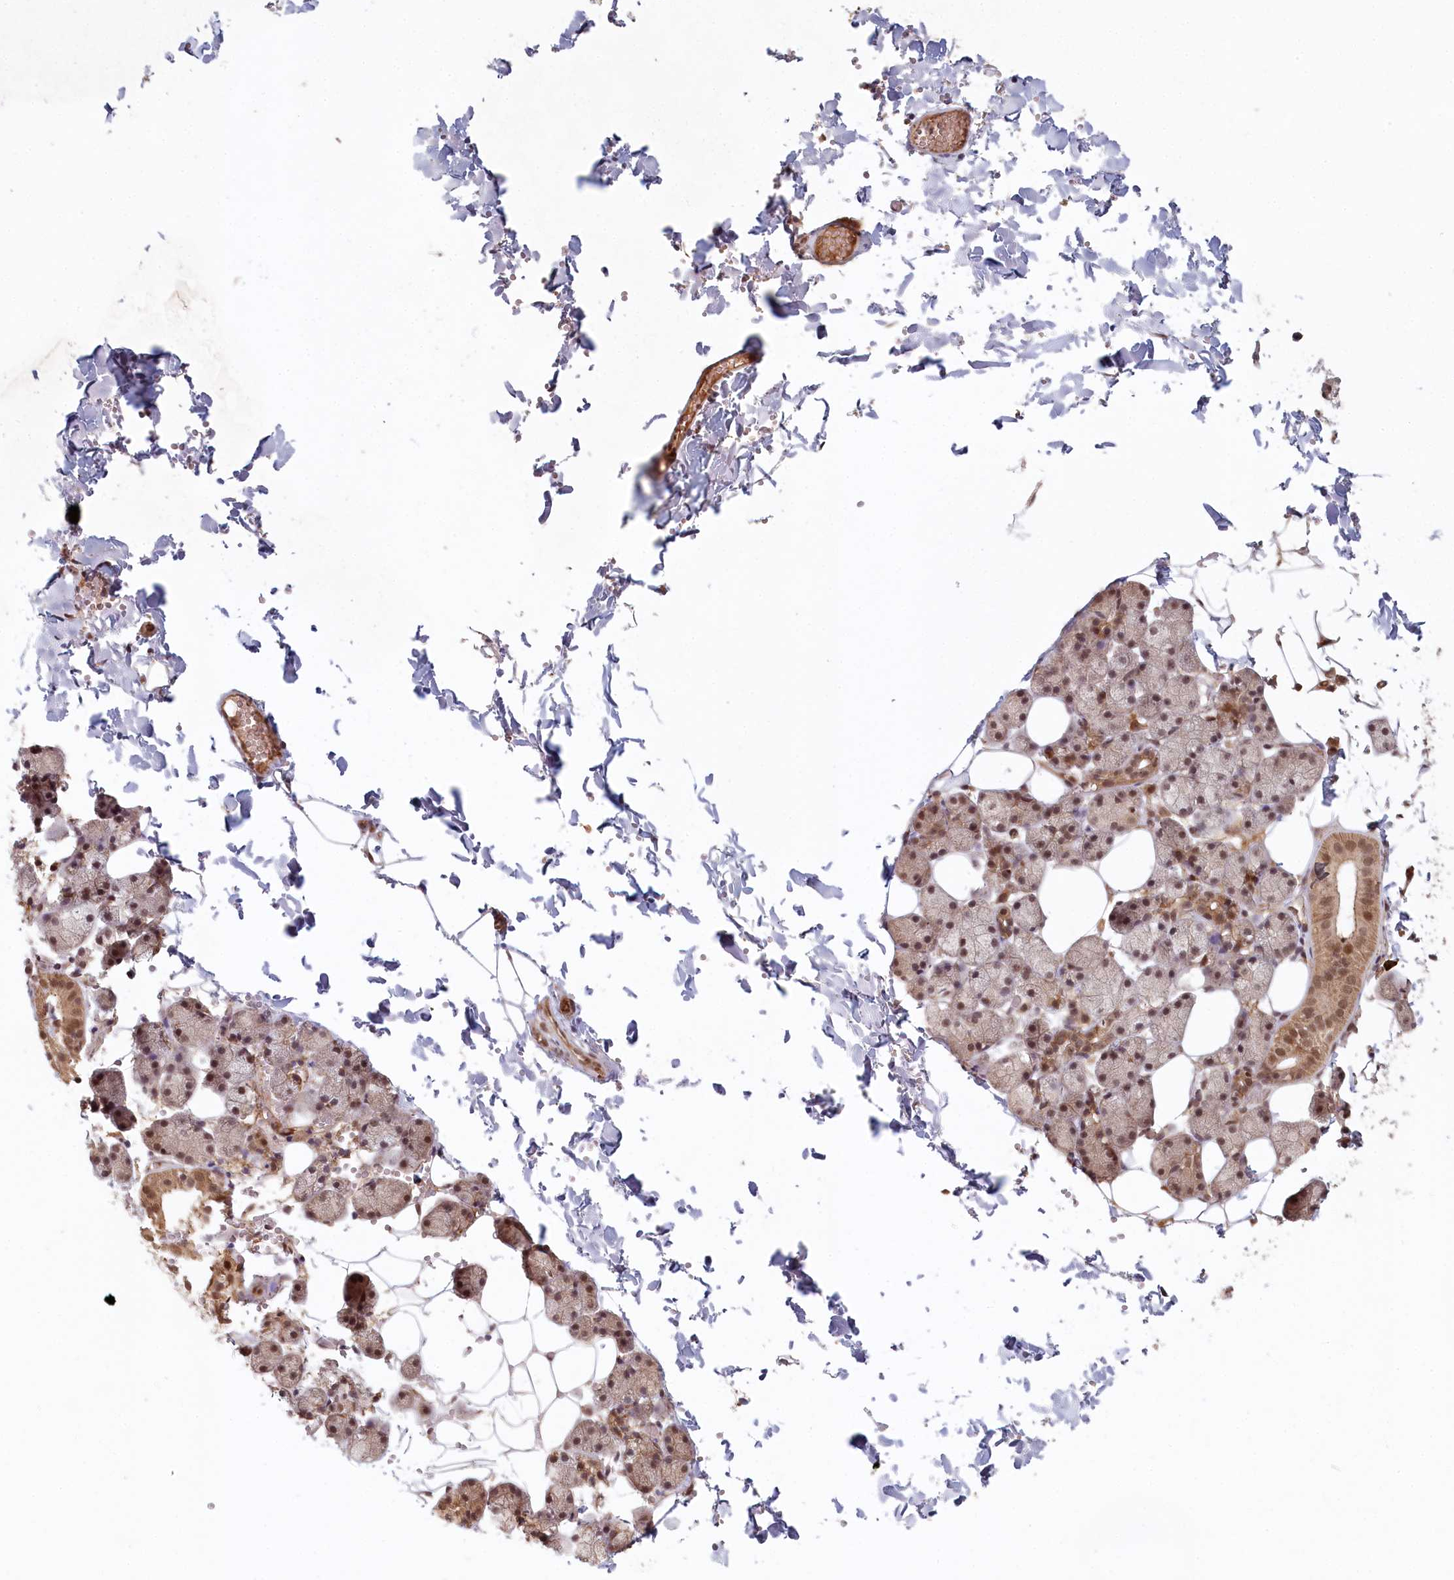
{"staining": {"intensity": "moderate", "quantity": ">75%", "location": "cytoplasmic/membranous,nuclear"}, "tissue": "salivary gland", "cell_type": "Glandular cells", "image_type": "normal", "snomed": [{"axis": "morphology", "description": "Normal tissue, NOS"}, {"axis": "topography", "description": "Salivary gland"}], "caption": "Salivary gland stained for a protein demonstrates moderate cytoplasmic/membranous,nuclear positivity in glandular cells.", "gene": "WAPL", "patient": {"sex": "female", "age": 33}}